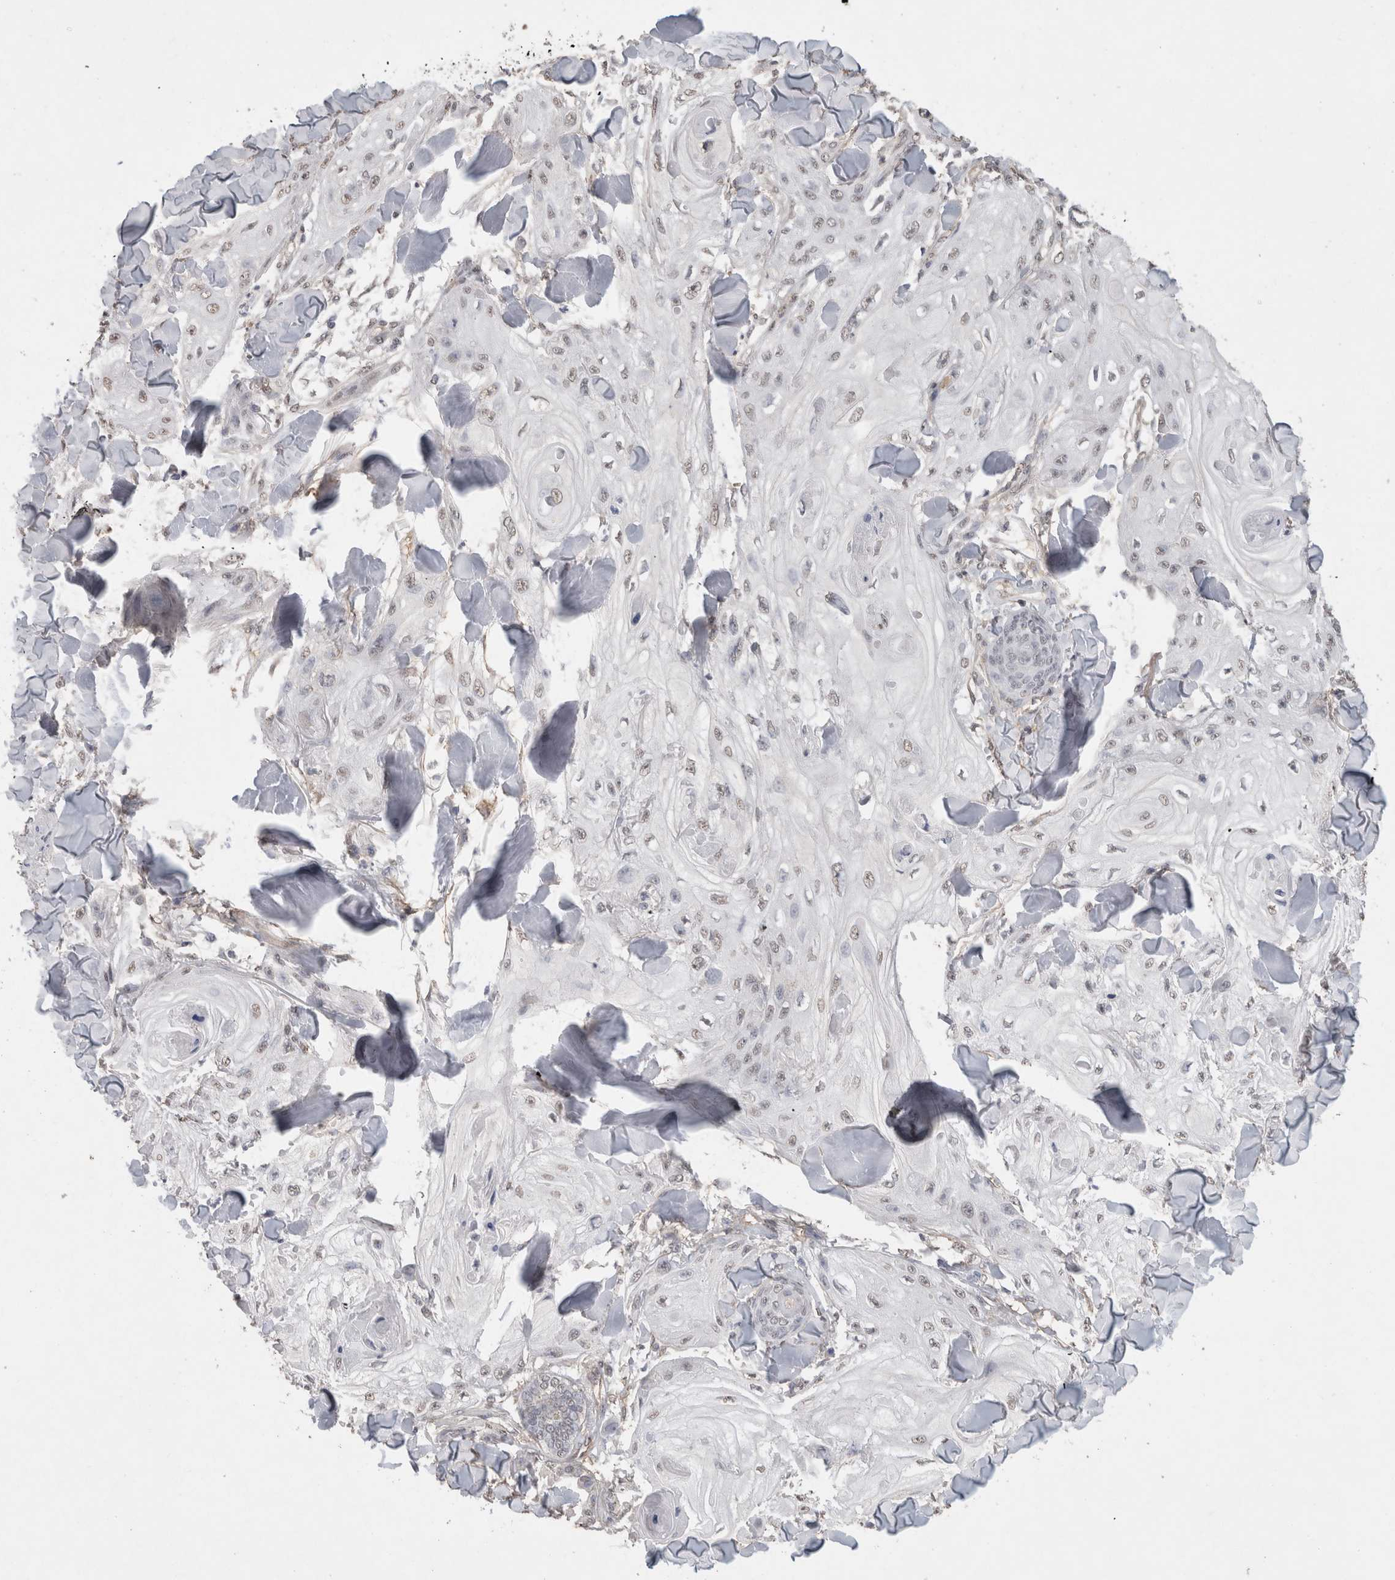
{"staining": {"intensity": "weak", "quantity": ">75%", "location": "nuclear"}, "tissue": "skin cancer", "cell_type": "Tumor cells", "image_type": "cancer", "snomed": [{"axis": "morphology", "description": "Squamous cell carcinoma, NOS"}, {"axis": "topography", "description": "Skin"}], "caption": "High-magnification brightfield microscopy of skin cancer stained with DAB (3,3'-diaminobenzidine) (brown) and counterstained with hematoxylin (blue). tumor cells exhibit weak nuclear expression is seen in approximately>75% of cells.", "gene": "RECK", "patient": {"sex": "male", "age": 74}}